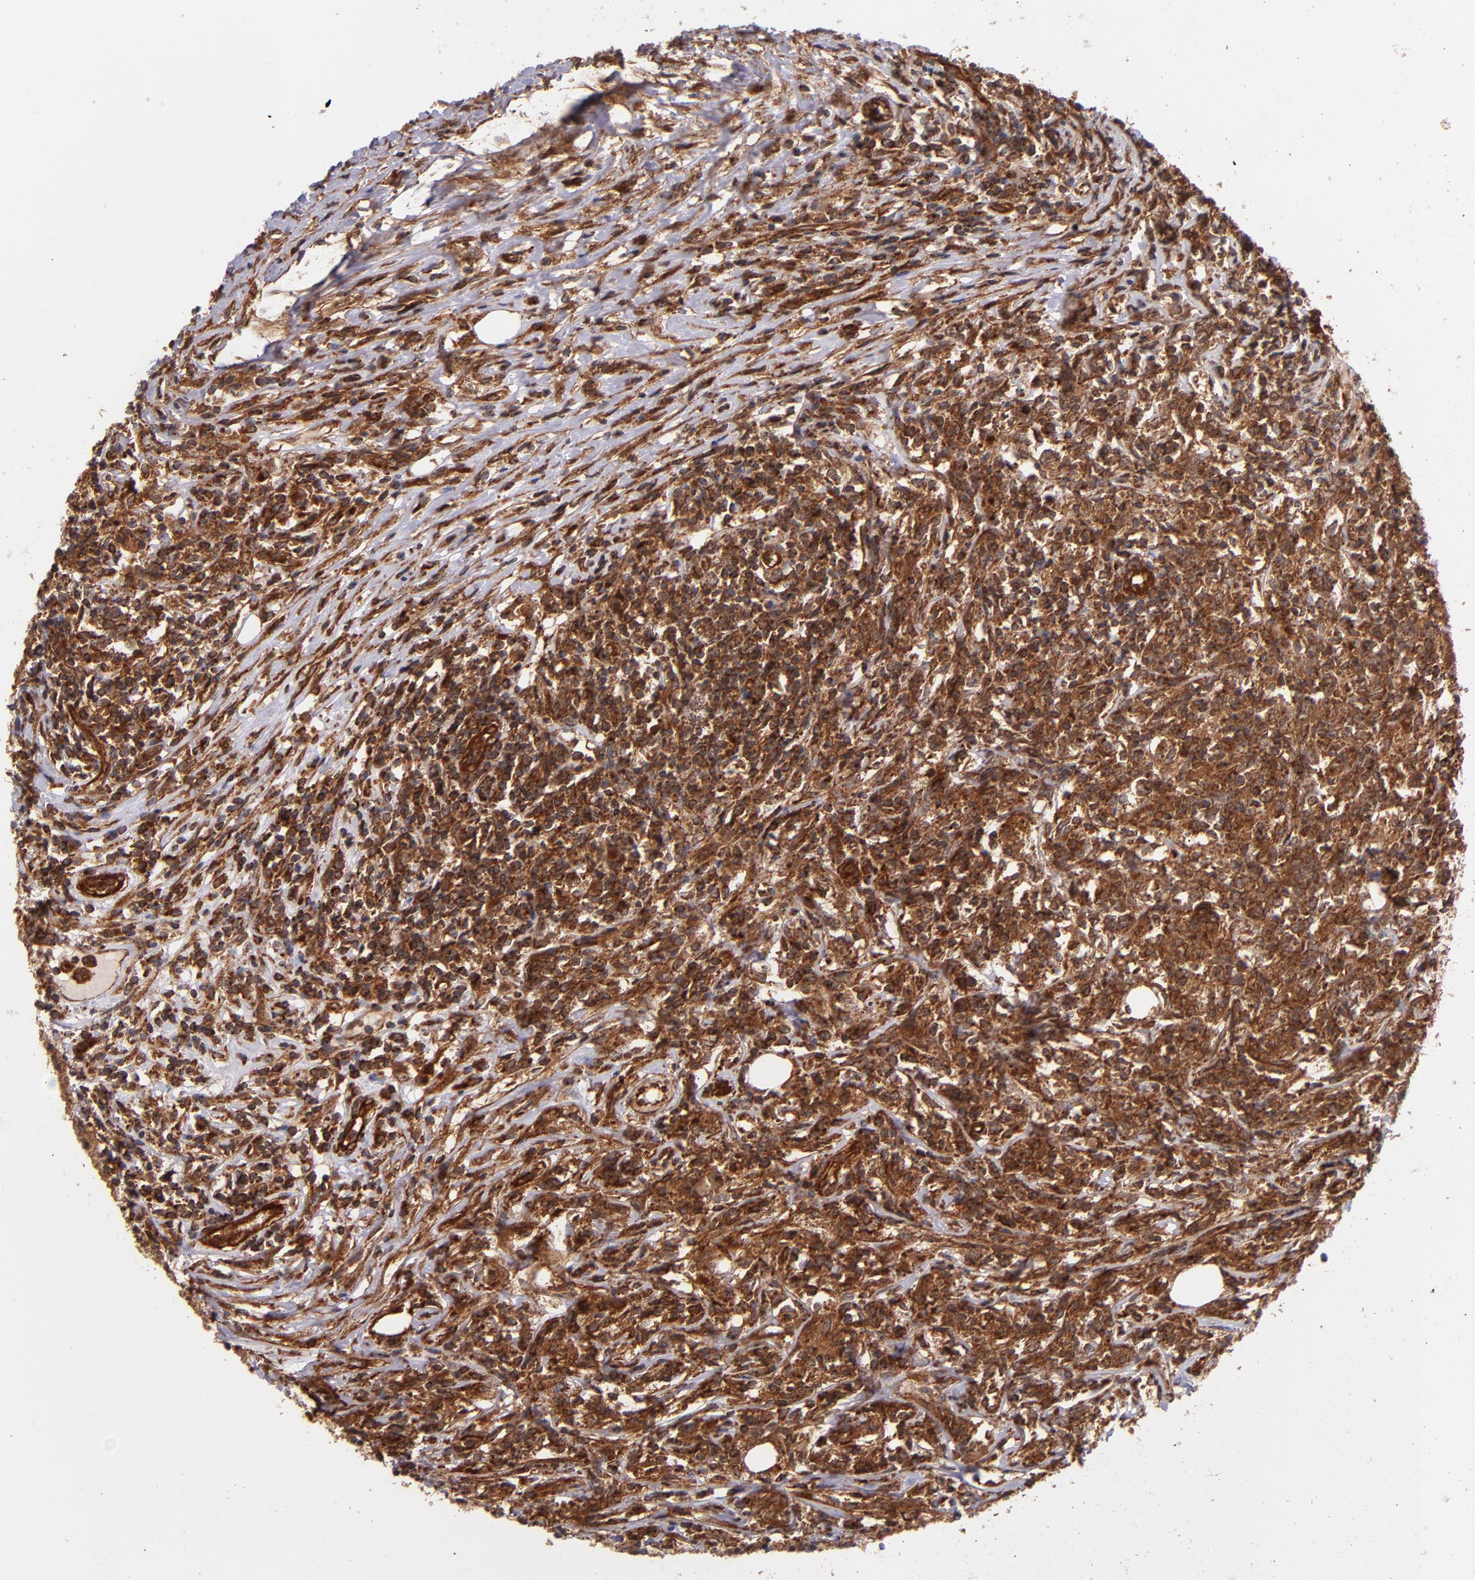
{"staining": {"intensity": "strong", "quantity": ">75%", "location": "cytoplasmic/membranous,nuclear"}, "tissue": "lymphoma", "cell_type": "Tumor cells", "image_type": "cancer", "snomed": [{"axis": "morphology", "description": "Malignant lymphoma, non-Hodgkin's type, High grade"}, {"axis": "topography", "description": "Lymph node"}], "caption": "Immunohistochemistry staining of high-grade malignant lymphoma, non-Hodgkin's type, which reveals high levels of strong cytoplasmic/membranous and nuclear expression in about >75% of tumor cells indicating strong cytoplasmic/membranous and nuclear protein positivity. The staining was performed using DAB (brown) for protein detection and nuclei were counterstained in hematoxylin (blue).", "gene": "STX8", "patient": {"sex": "female", "age": 84}}